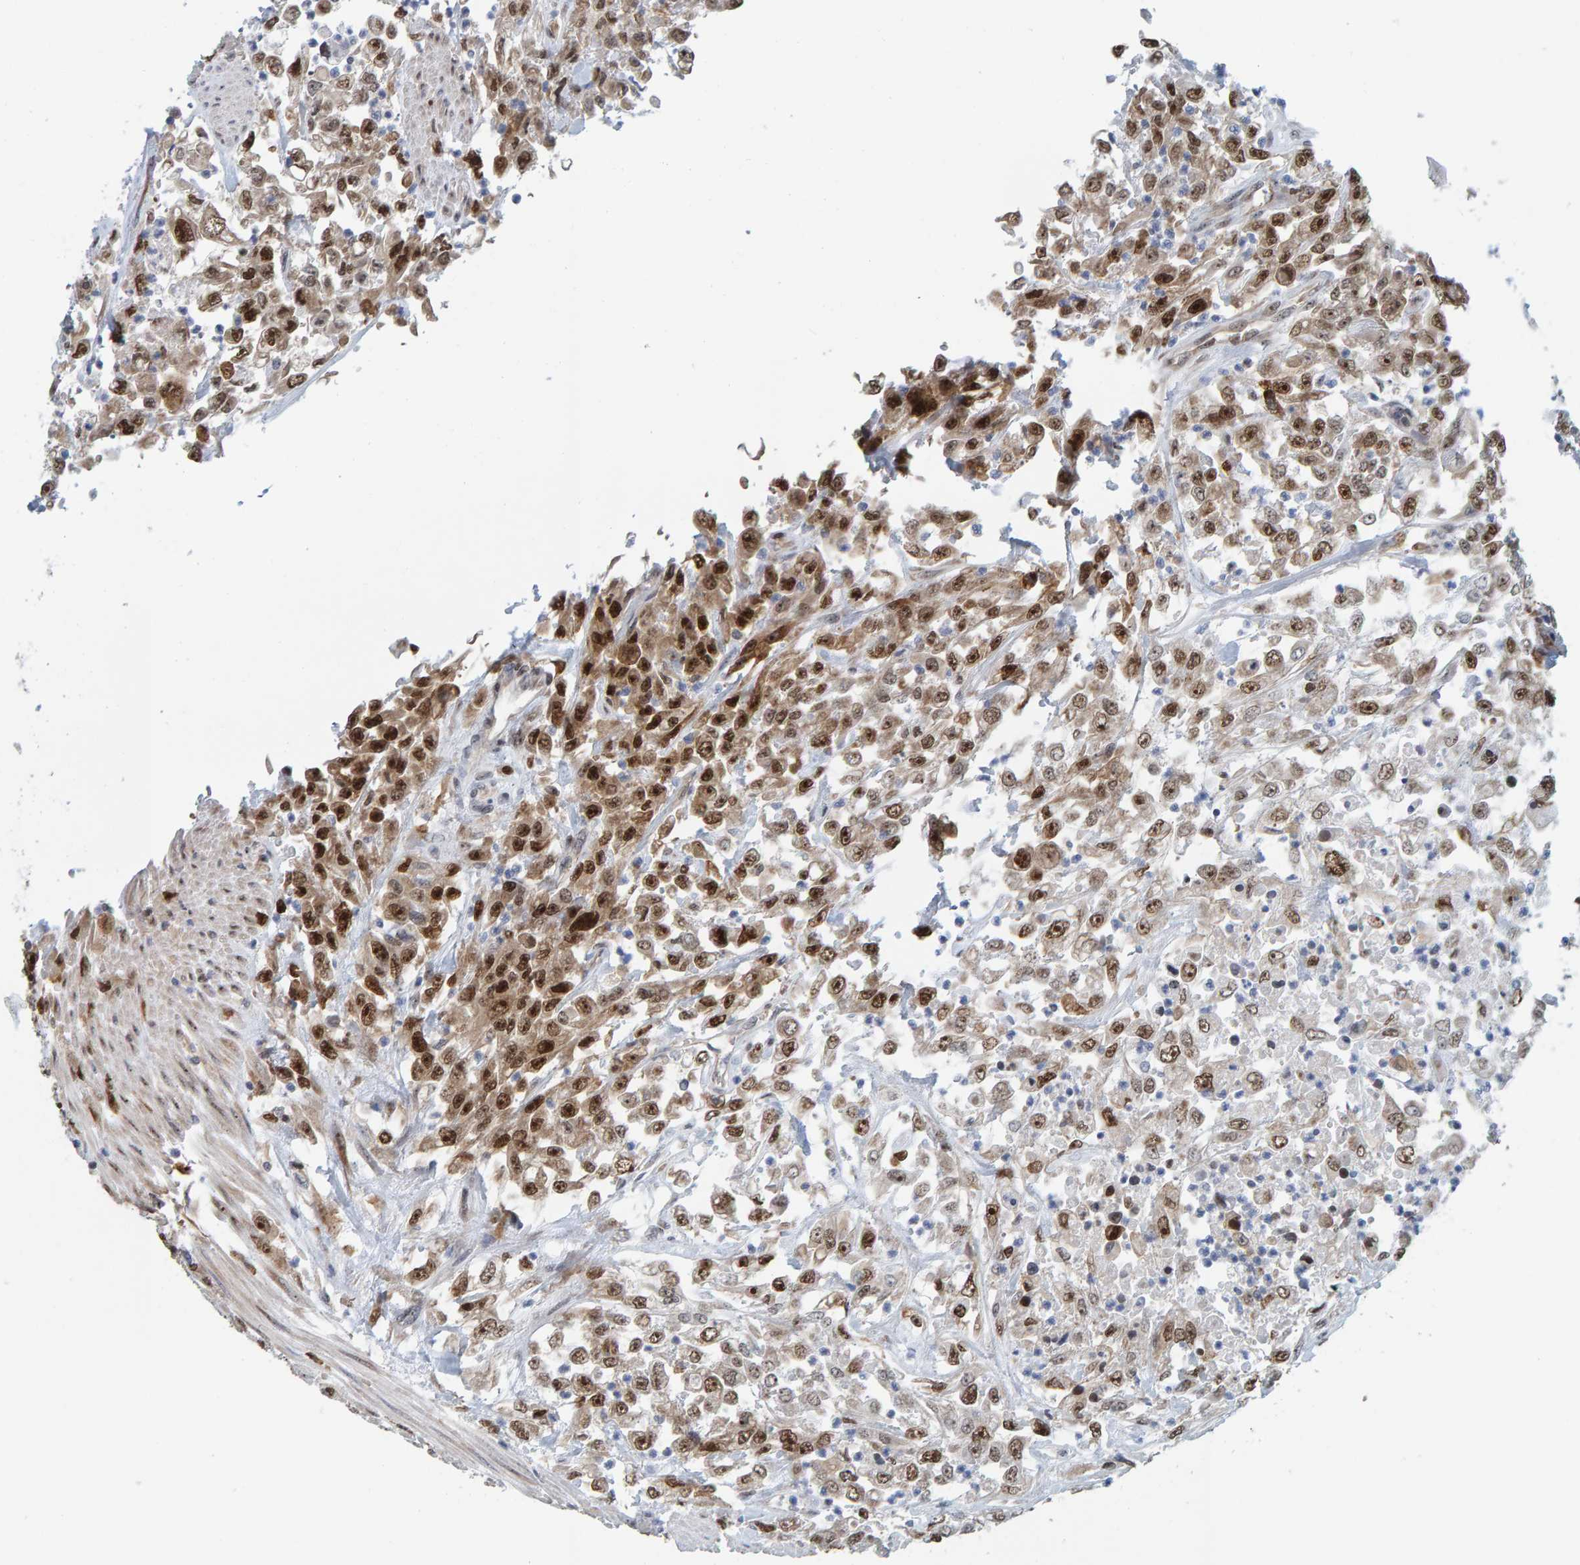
{"staining": {"intensity": "strong", "quantity": ">75%", "location": "cytoplasmic/membranous,nuclear"}, "tissue": "urothelial cancer", "cell_type": "Tumor cells", "image_type": "cancer", "snomed": [{"axis": "morphology", "description": "Urothelial carcinoma, High grade"}, {"axis": "topography", "description": "Urinary bladder"}], "caption": "Urothelial cancer tissue demonstrates strong cytoplasmic/membranous and nuclear positivity in about >75% of tumor cells The staining was performed using DAB (3,3'-diaminobenzidine), with brown indicating positive protein expression. Nuclei are stained blue with hematoxylin.", "gene": "POLR1E", "patient": {"sex": "male", "age": 46}}